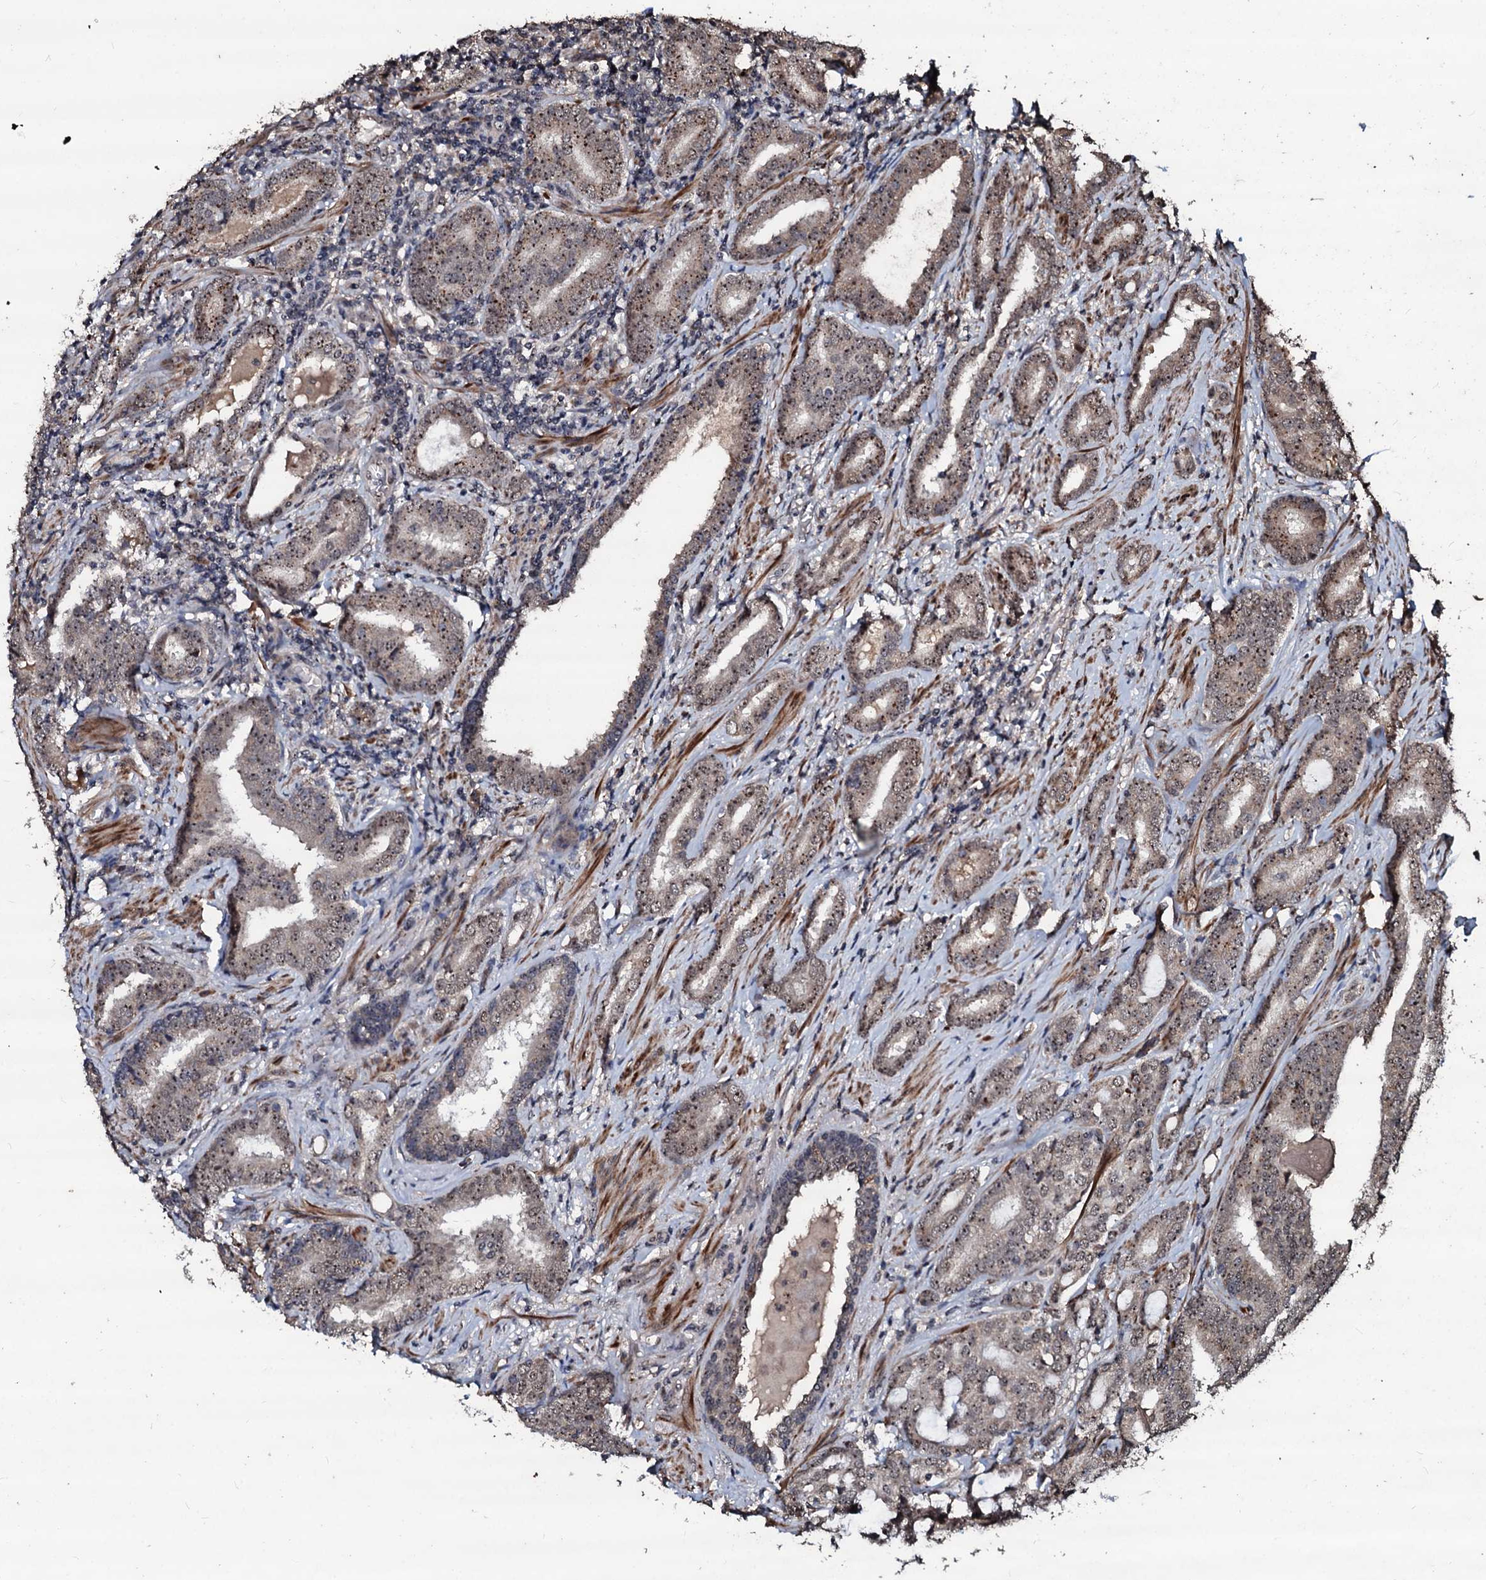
{"staining": {"intensity": "moderate", "quantity": ">75%", "location": "nuclear"}, "tissue": "prostate cancer", "cell_type": "Tumor cells", "image_type": "cancer", "snomed": [{"axis": "morphology", "description": "Adenocarcinoma, High grade"}, {"axis": "topography", "description": "Prostate"}], "caption": "Prostate cancer stained with immunohistochemistry demonstrates moderate nuclear positivity in about >75% of tumor cells.", "gene": "SUPT7L", "patient": {"sex": "male", "age": 63}}